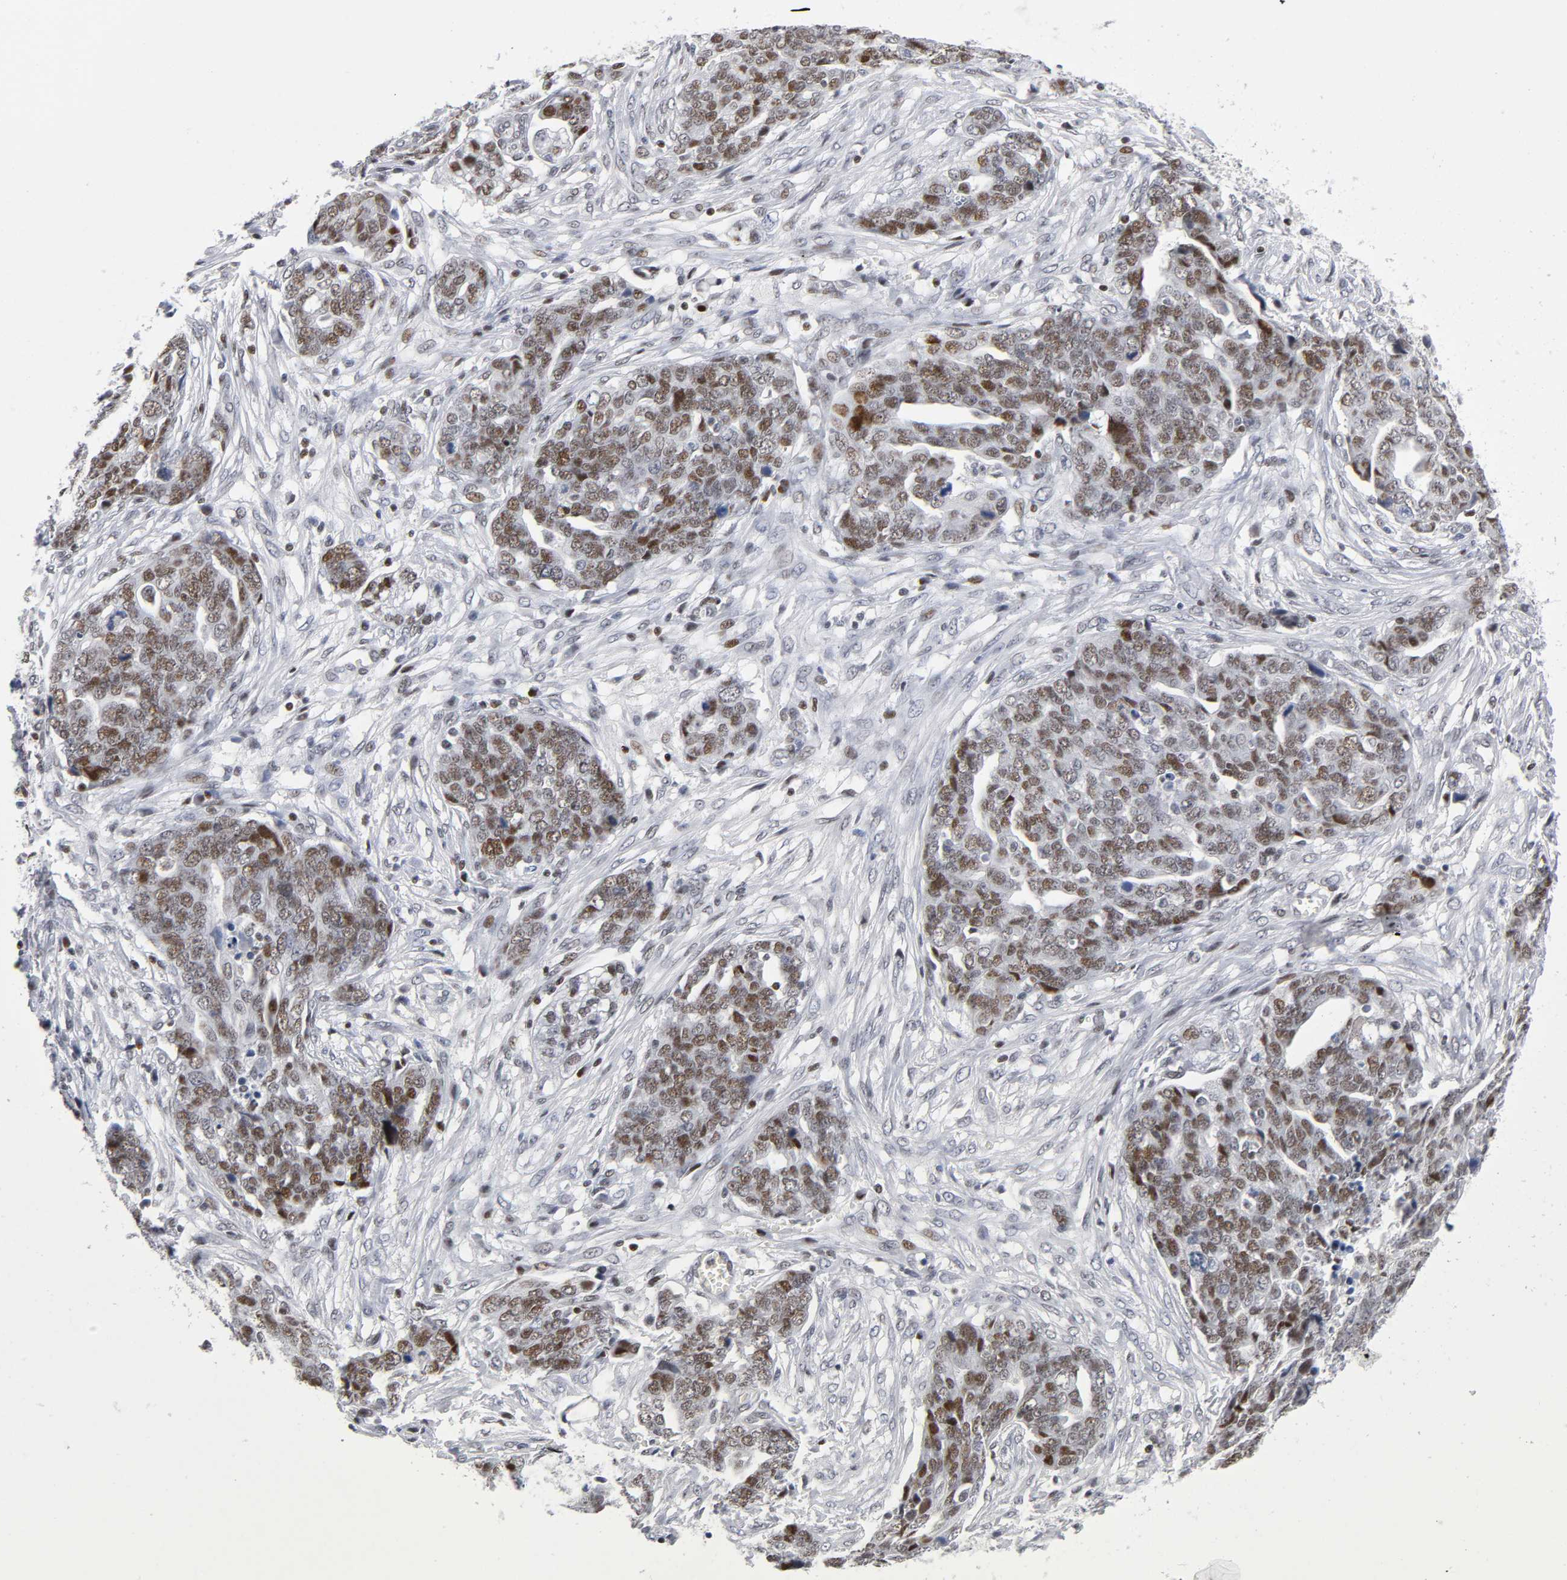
{"staining": {"intensity": "moderate", "quantity": ">75%", "location": "nuclear"}, "tissue": "ovarian cancer", "cell_type": "Tumor cells", "image_type": "cancer", "snomed": [{"axis": "morphology", "description": "Normal tissue, NOS"}, {"axis": "morphology", "description": "Cystadenocarcinoma, serous, NOS"}, {"axis": "topography", "description": "Fallopian tube"}, {"axis": "topography", "description": "Ovary"}], "caption": "This histopathology image exhibits ovarian cancer stained with IHC to label a protein in brown. The nuclear of tumor cells show moderate positivity for the protein. Nuclei are counter-stained blue.", "gene": "SP3", "patient": {"sex": "female", "age": 56}}